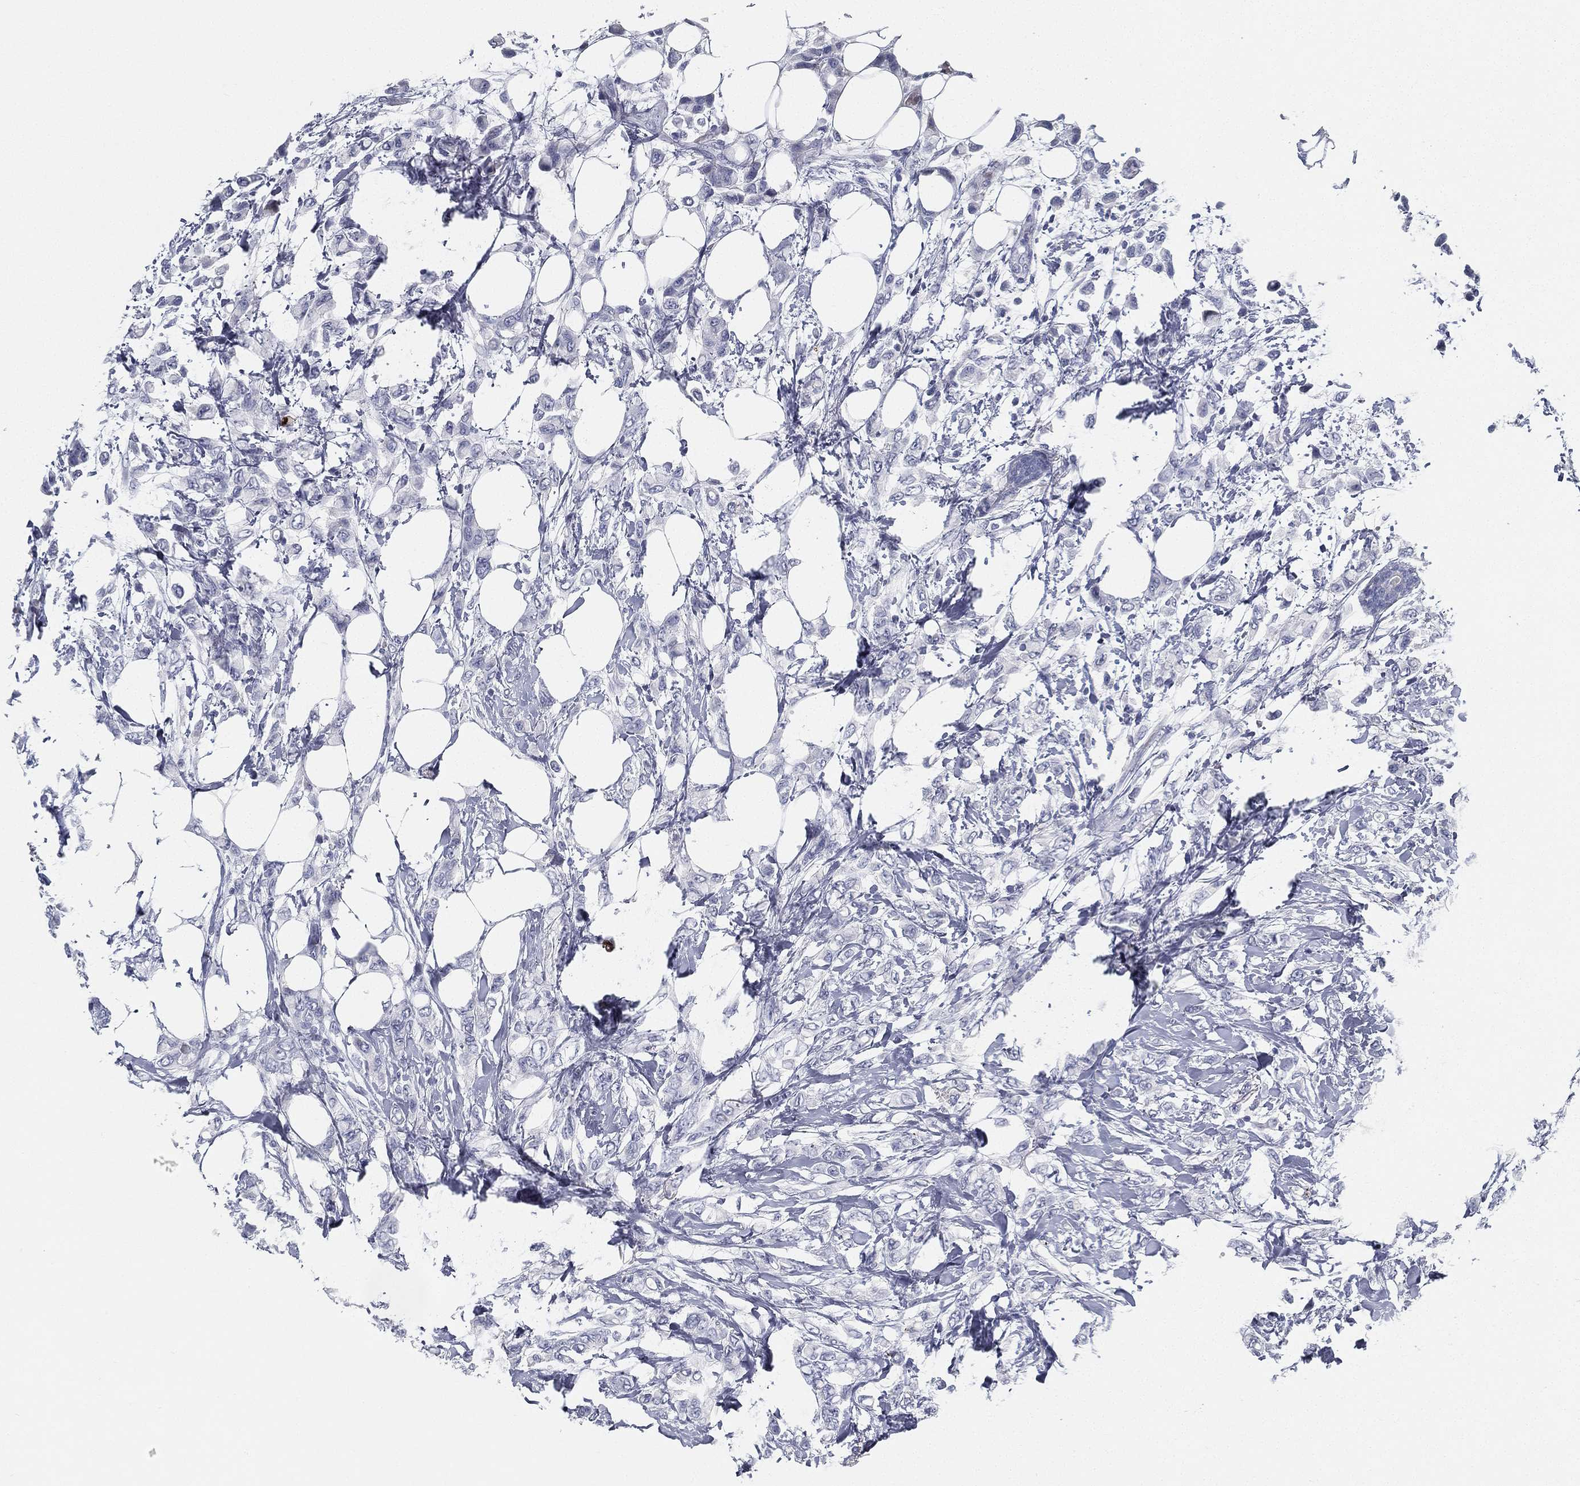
{"staining": {"intensity": "negative", "quantity": "none", "location": "none"}, "tissue": "breast cancer", "cell_type": "Tumor cells", "image_type": "cancer", "snomed": [{"axis": "morphology", "description": "Lobular carcinoma"}, {"axis": "topography", "description": "Breast"}], "caption": "Tumor cells show no significant protein staining in breast lobular carcinoma. Brightfield microscopy of immunohistochemistry stained with DAB (brown) and hematoxylin (blue), captured at high magnification.", "gene": "SPPL2C", "patient": {"sex": "female", "age": 66}}